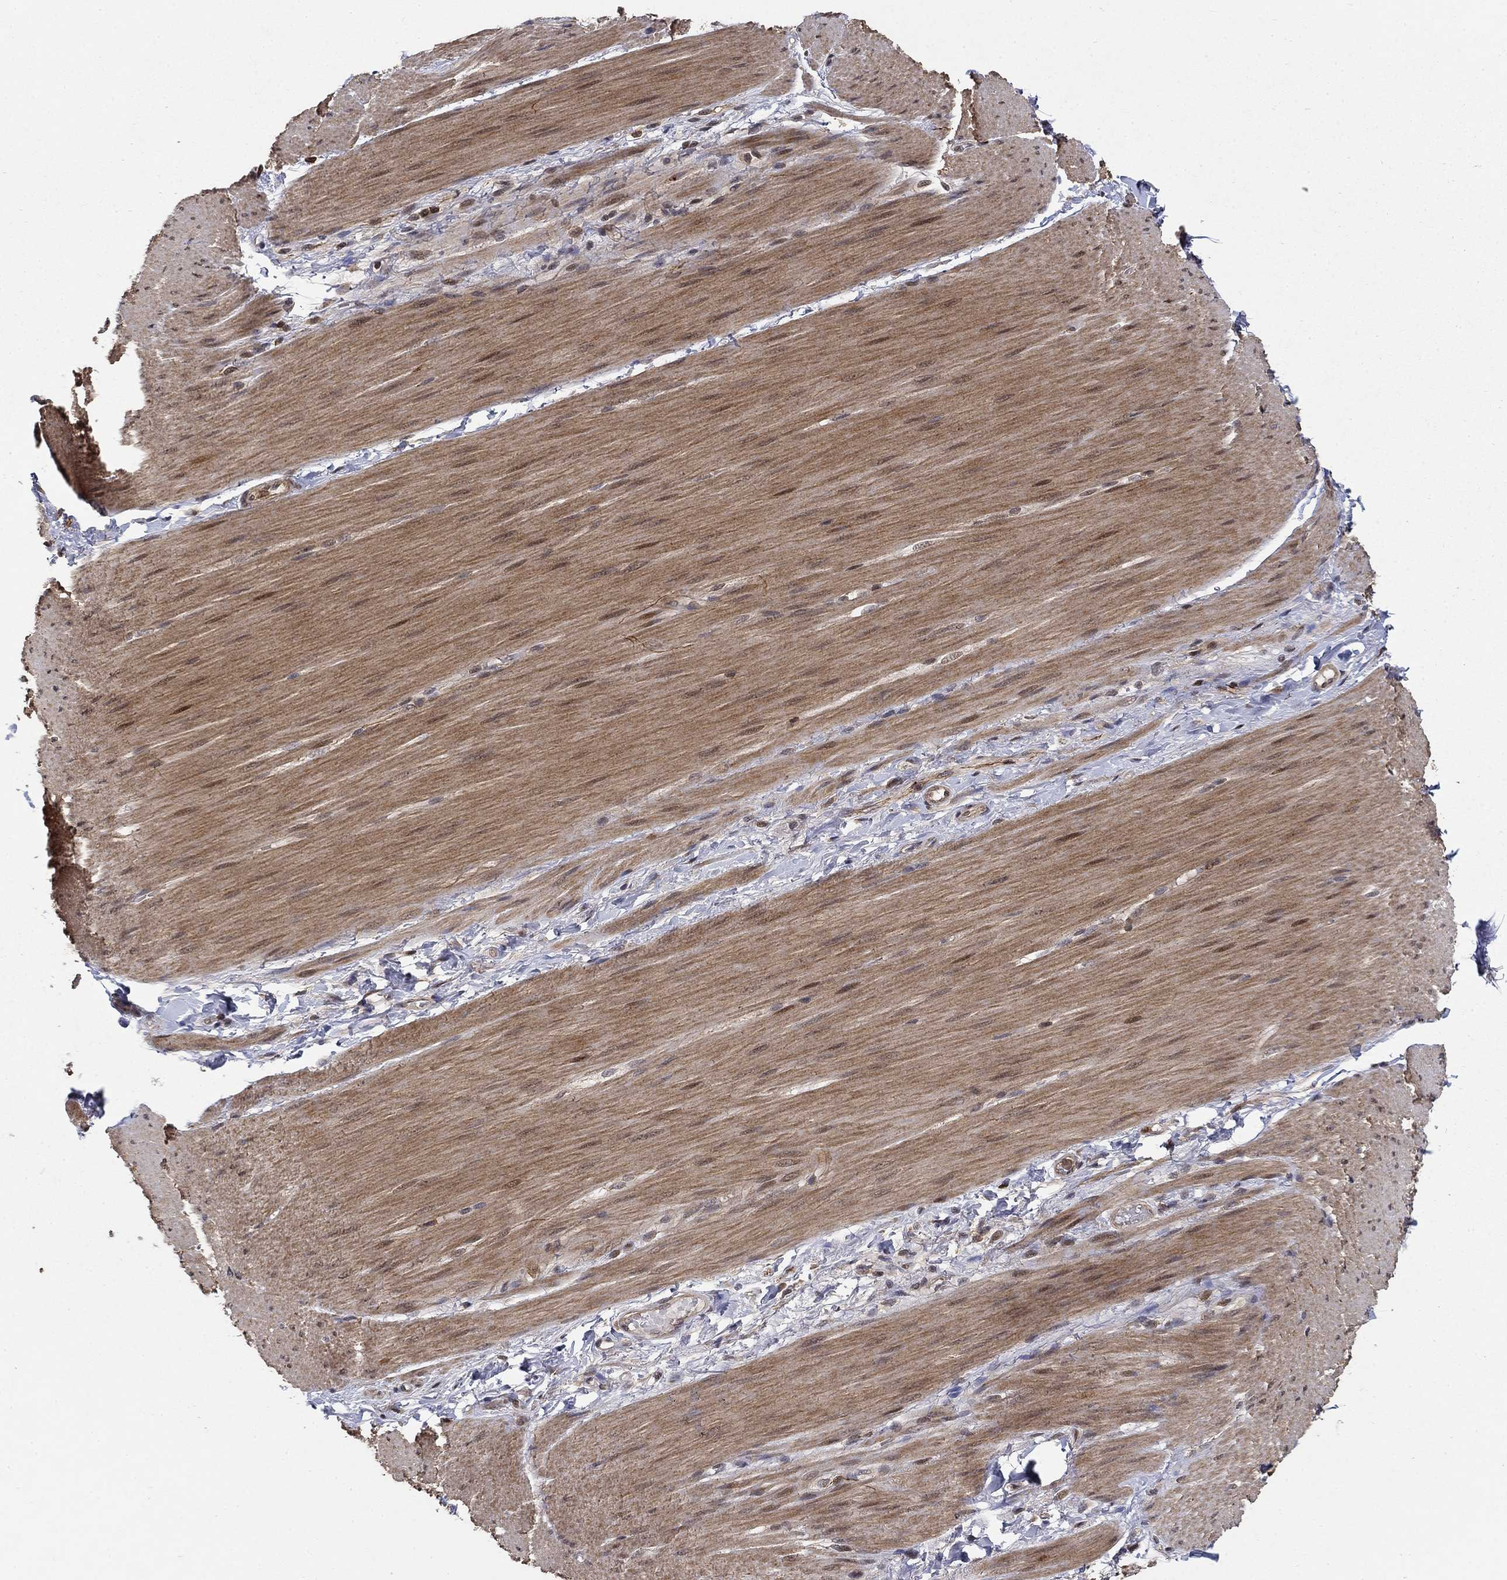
{"staining": {"intensity": "negative", "quantity": "none", "location": "none"}, "tissue": "adipose tissue", "cell_type": "Adipocytes", "image_type": "normal", "snomed": [{"axis": "morphology", "description": "Normal tissue, NOS"}, {"axis": "topography", "description": "Smooth muscle"}, {"axis": "topography", "description": "Duodenum"}, {"axis": "topography", "description": "Peripheral nerve tissue"}], "caption": "Unremarkable adipose tissue was stained to show a protein in brown. There is no significant positivity in adipocytes.", "gene": "CCDC66", "patient": {"sex": "female", "age": 61}}